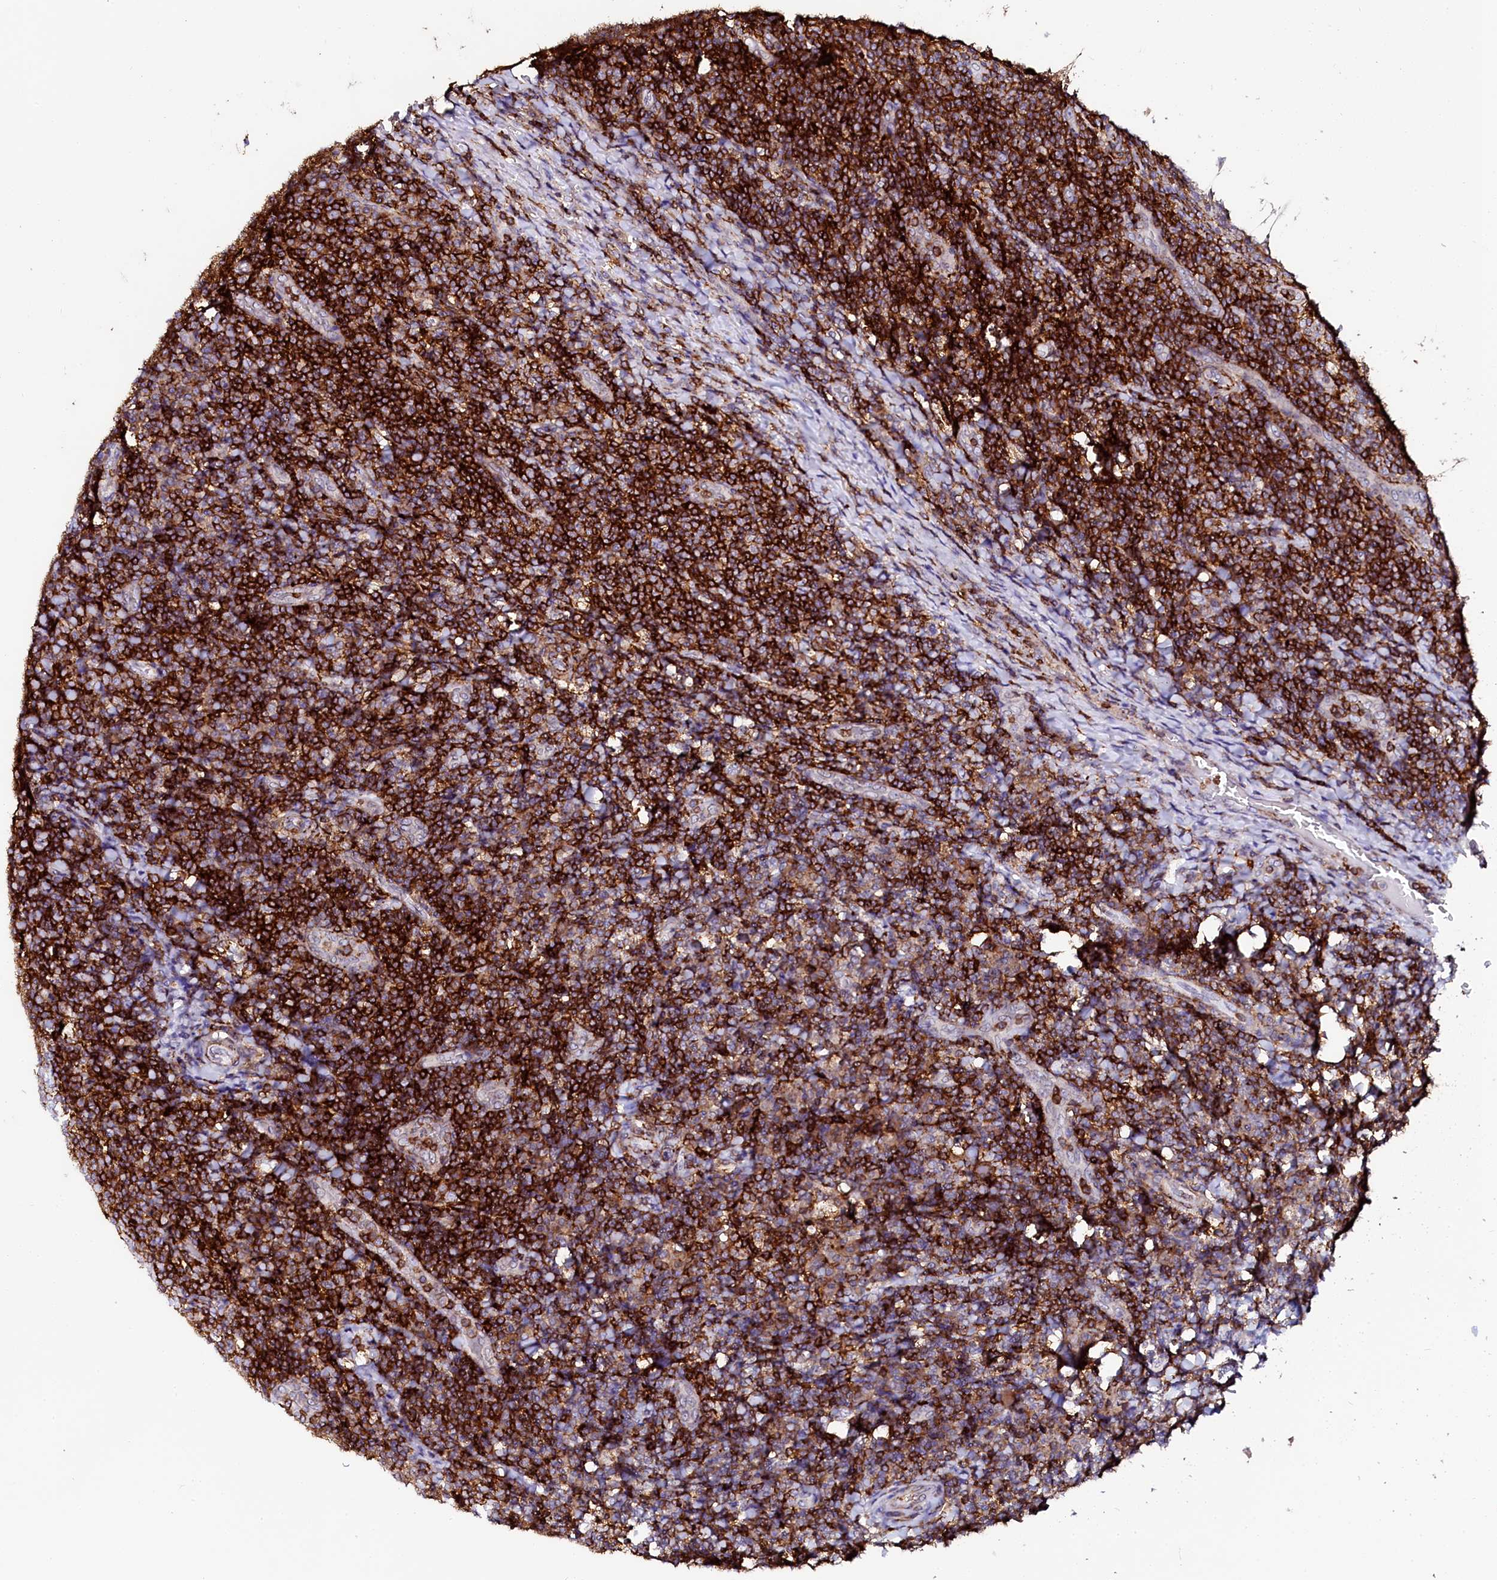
{"staining": {"intensity": "moderate", "quantity": "25%-75%", "location": "cytoplasmic/membranous"}, "tissue": "tonsil", "cell_type": "Germinal center cells", "image_type": "normal", "snomed": [{"axis": "morphology", "description": "Normal tissue, NOS"}, {"axis": "topography", "description": "Tonsil"}], "caption": "A histopathology image showing moderate cytoplasmic/membranous expression in about 25%-75% of germinal center cells in unremarkable tonsil, as visualized by brown immunohistochemical staining.", "gene": "AAAS", "patient": {"sex": "male", "age": 17}}